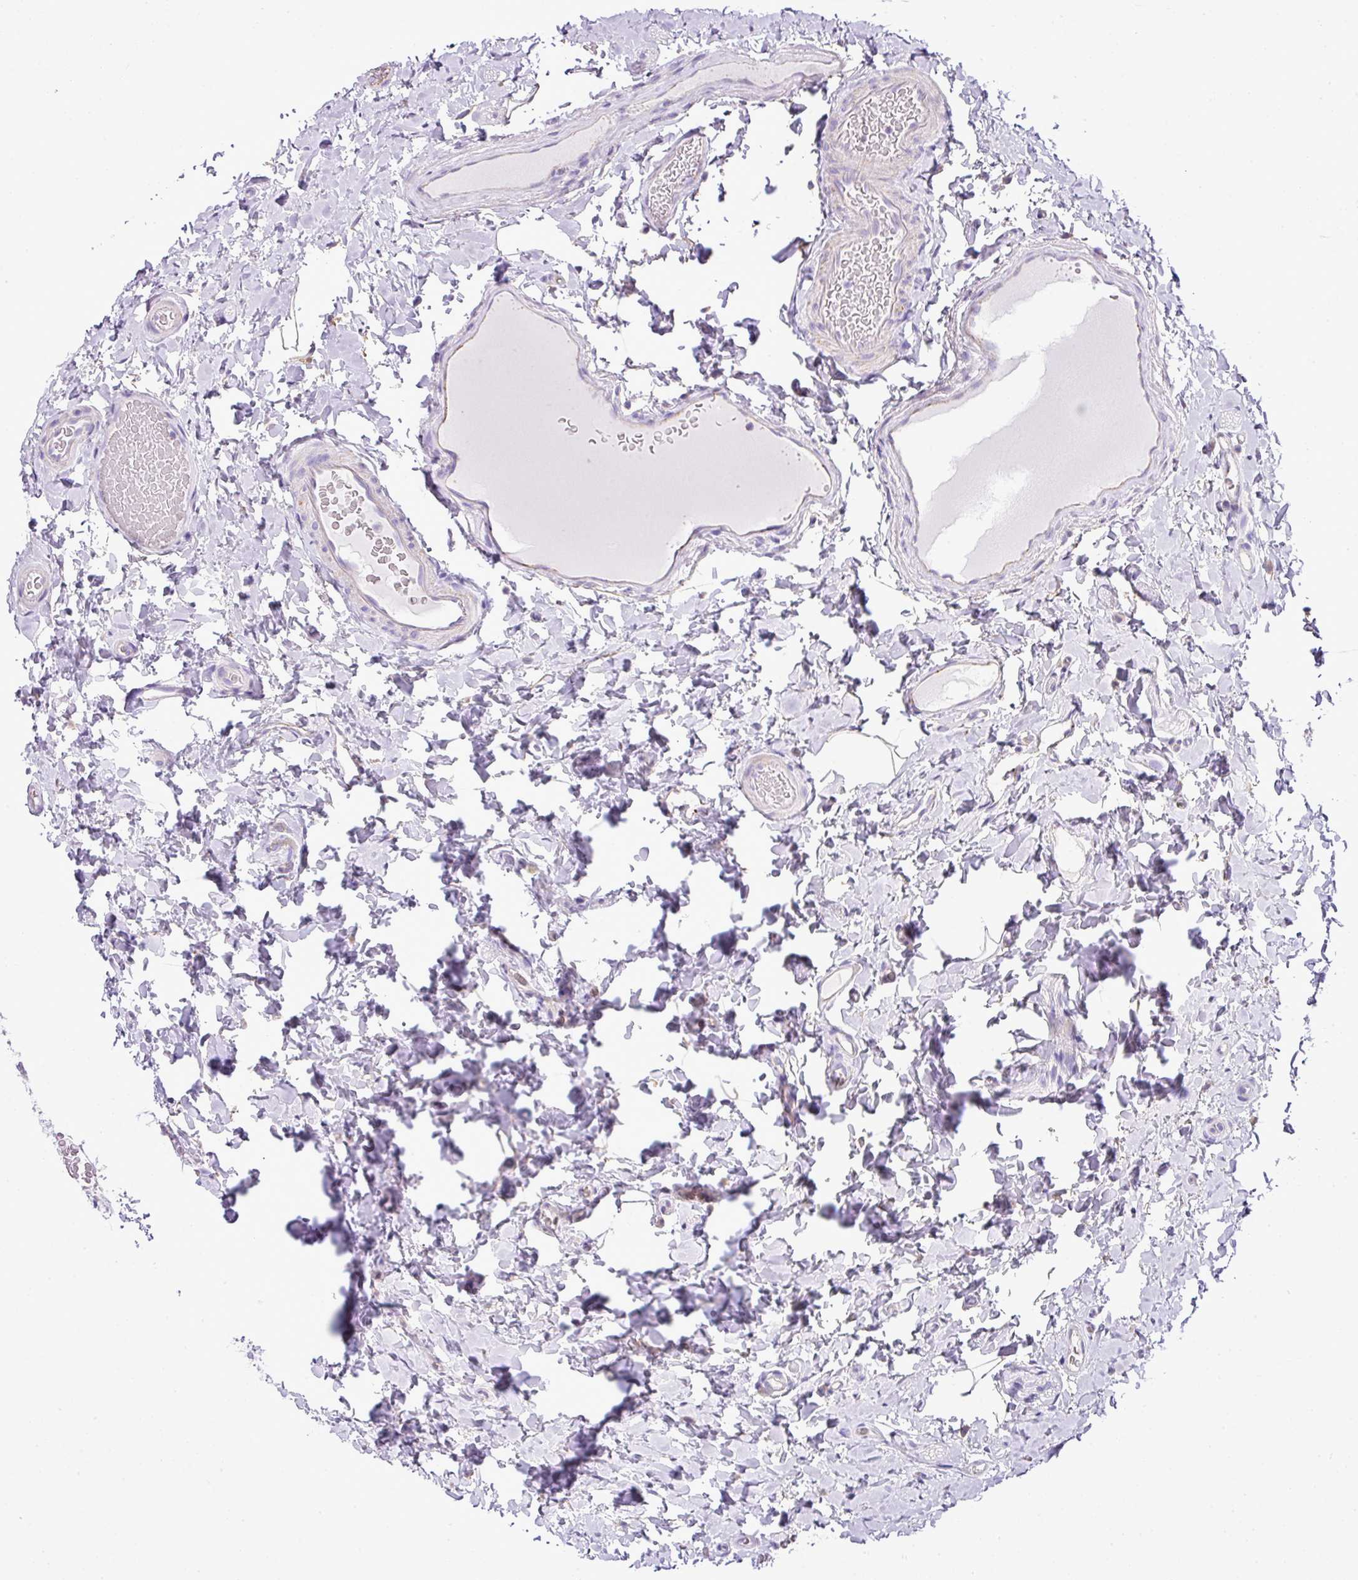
{"staining": {"intensity": "negative", "quantity": "none", "location": "none"}, "tissue": "colon", "cell_type": "Endothelial cells", "image_type": "normal", "snomed": [{"axis": "morphology", "description": "Normal tissue, NOS"}, {"axis": "topography", "description": "Colon"}], "caption": "Immunohistochemistry of benign colon shows no staining in endothelial cells.", "gene": "PGAP4", "patient": {"sex": "male", "age": 46}}